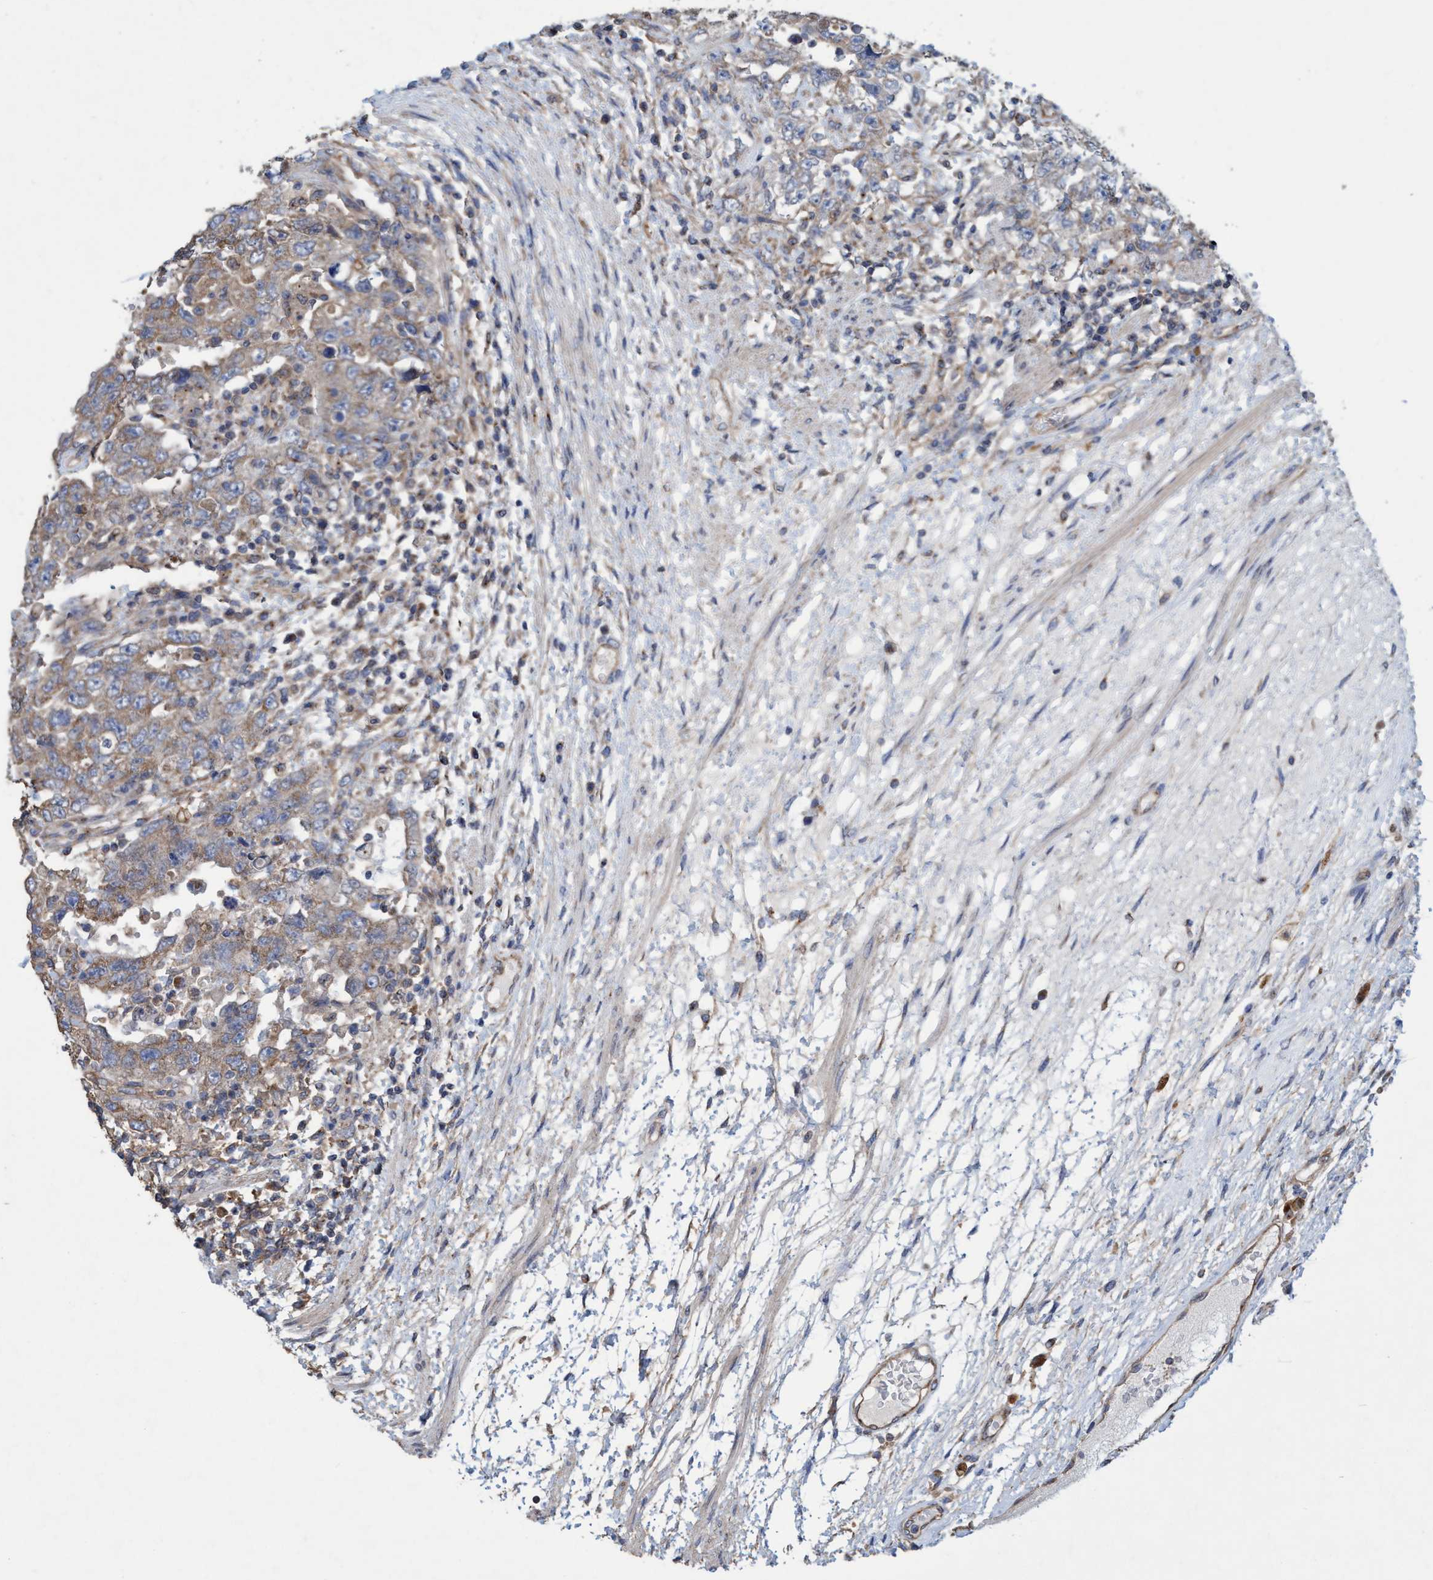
{"staining": {"intensity": "weak", "quantity": ">75%", "location": "cytoplasmic/membranous"}, "tissue": "testis cancer", "cell_type": "Tumor cells", "image_type": "cancer", "snomed": [{"axis": "morphology", "description": "Carcinoma, Embryonal, NOS"}, {"axis": "topography", "description": "Testis"}], "caption": "Protein expression analysis of embryonal carcinoma (testis) exhibits weak cytoplasmic/membranous expression in approximately >75% of tumor cells.", "gene": "BICD2", "patient": {"sex": "male", "age": 26}}